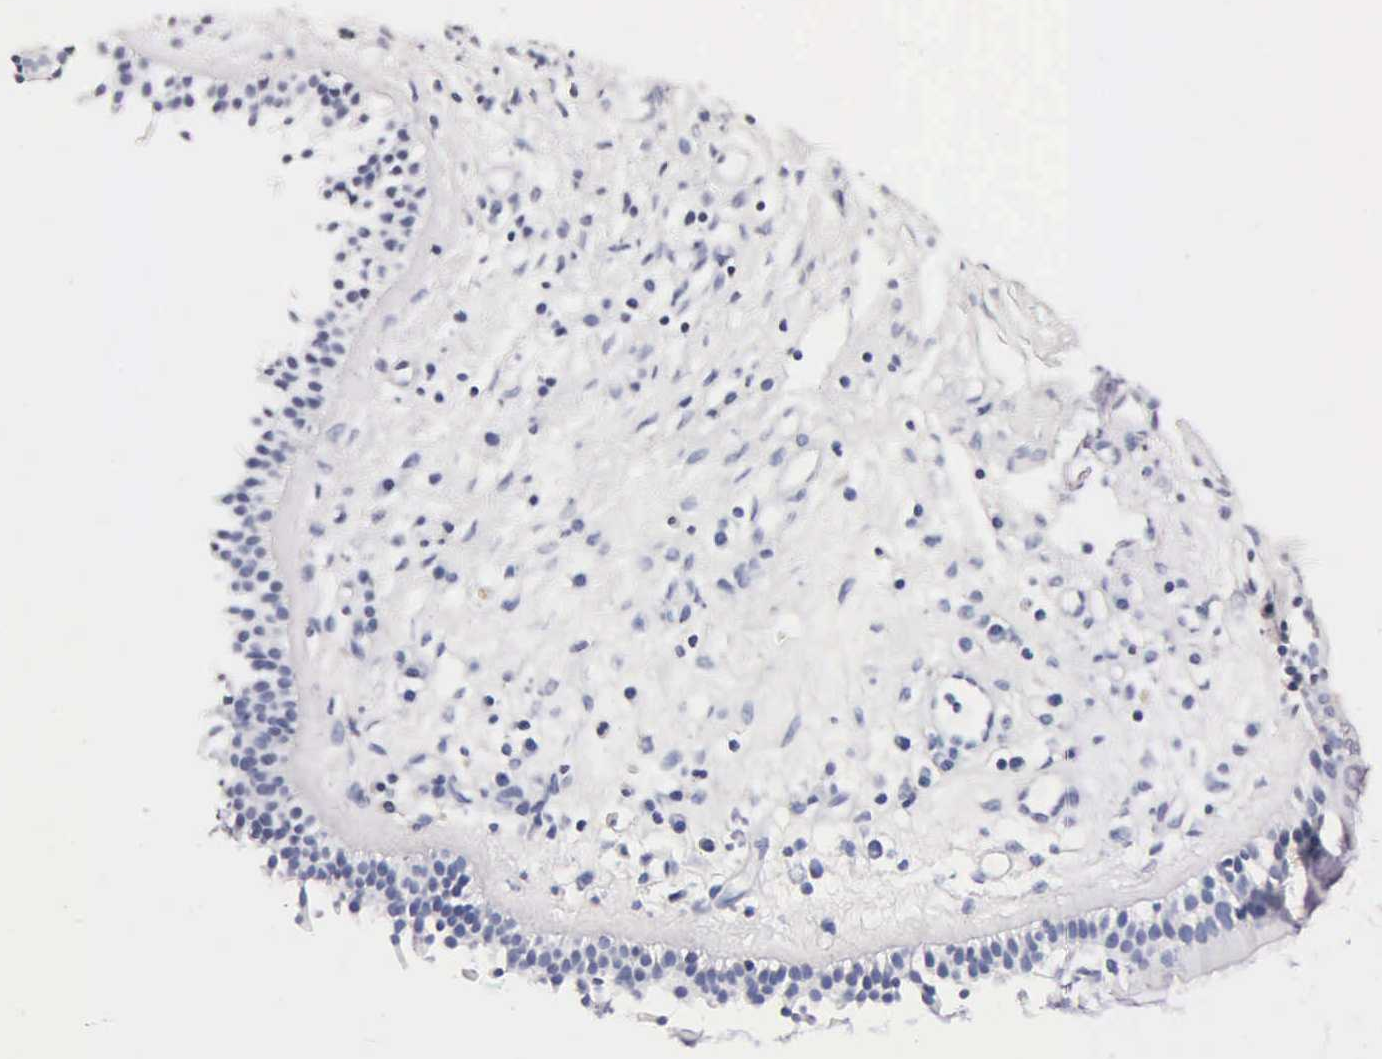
{"staining": {"intensity": "negative", "quantity": "none", "location": "none"}, "tissue": "nasopharynx", "cell_type": "Respiratory epithelial cells", "image_type": "normal", "snomed": [{"axis": "morphology", "description": "Normal tissue, NOS"}, {"axis": "topography", "description": "Nasopharynx"}], "caption": "This is a histopathology image of immunohistochemistry staining of benign nasopharynx, which shows no positivity in respiratory epithelial cells.", "gene": "INS", "patient": {"sex": "male", "age": 63}}